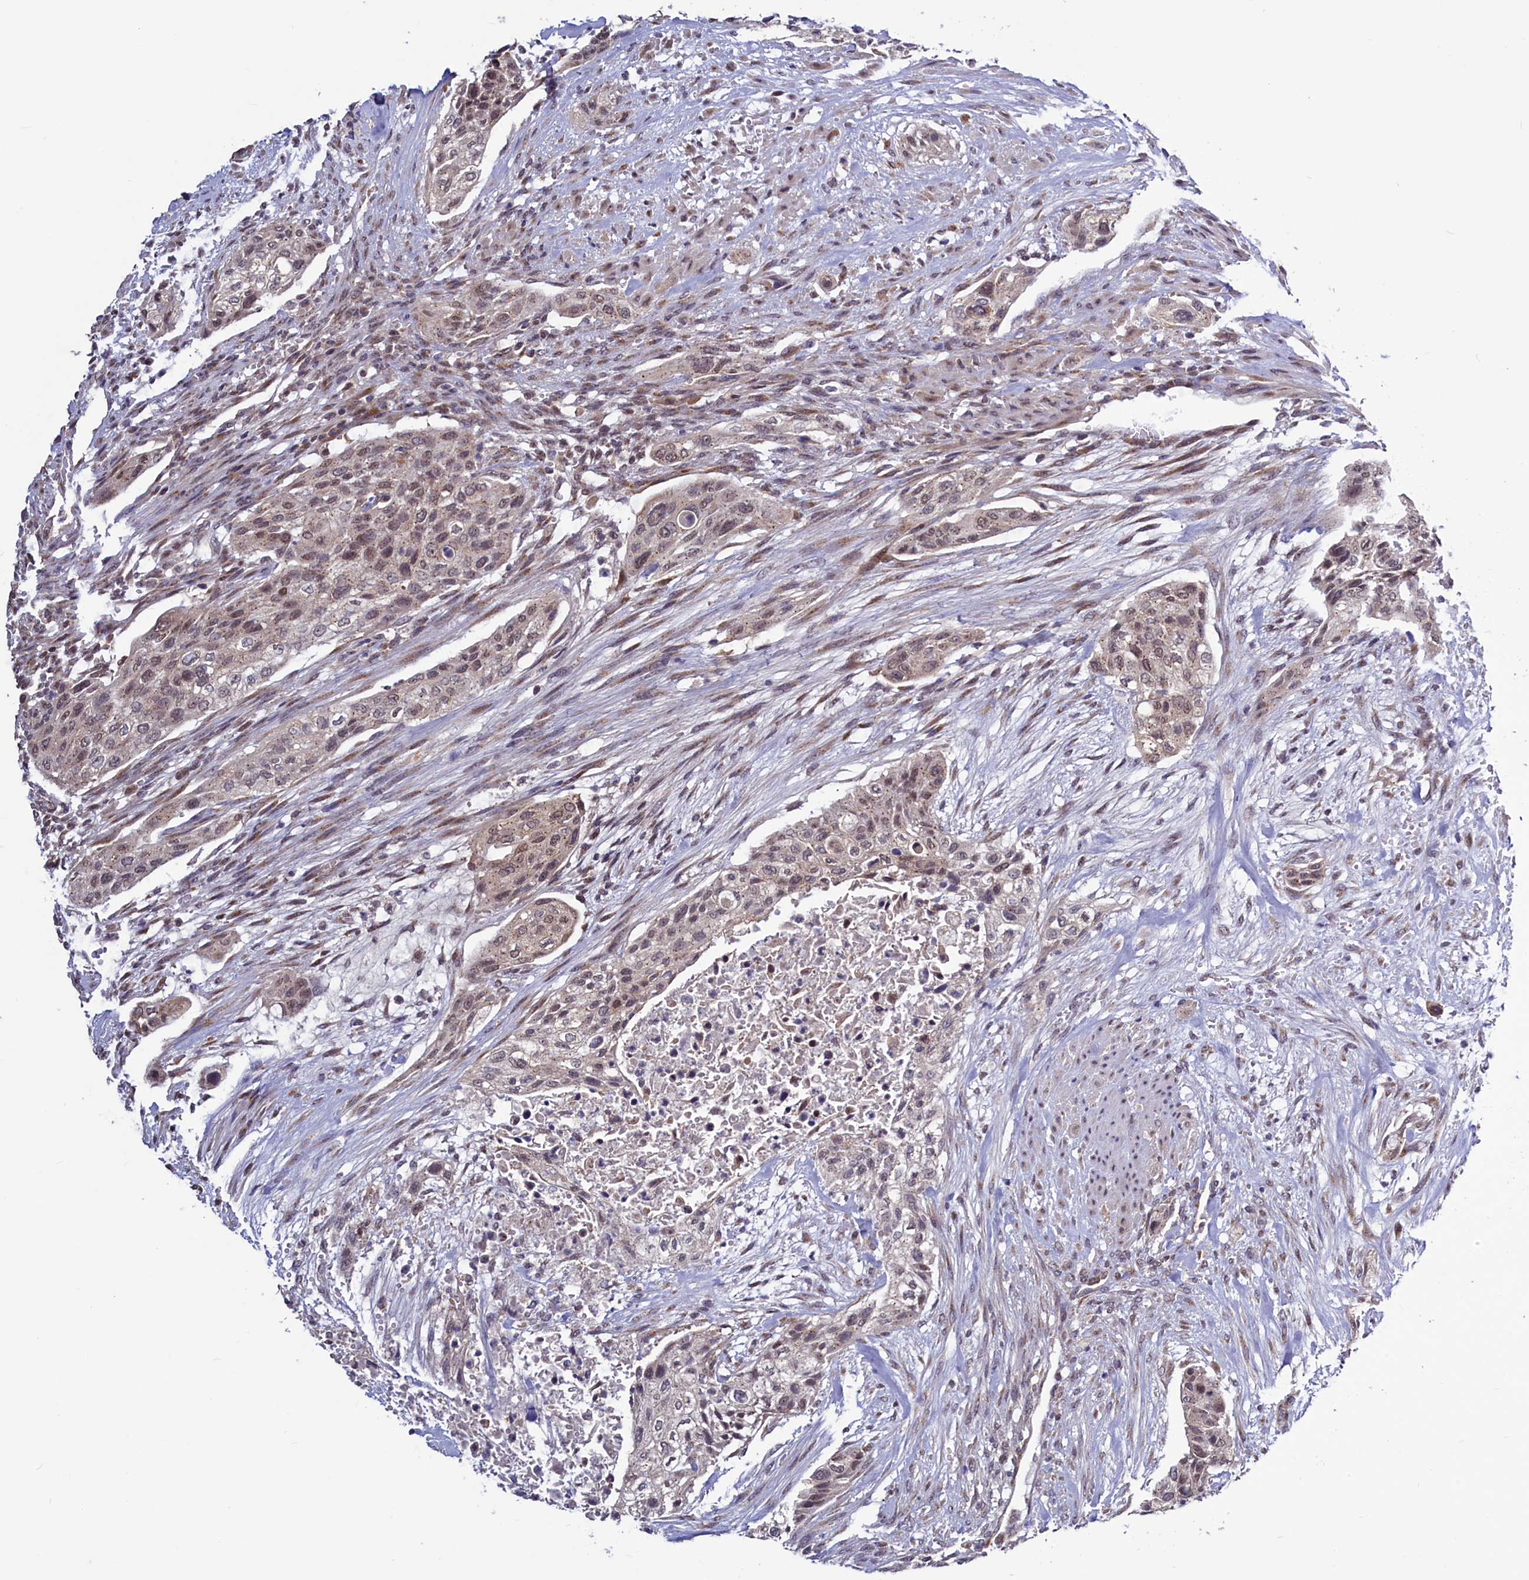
{"staining": {"intensity": "weak", "quantity": "25%-75%", "location": "nuclear"}, "tissue": "urothelial cancer", "cell_type": "Tumor cells", "image_type": "cancer", "snomed": [{"axis": "morphology", "description": "Urothelial carcinoma, High grade"}, {"axis": "topography", "description": "Urinary bladder"}], "caption": "Tumor cells display low levels of weak nuclear positivity in approximately 25%-75% of cells in urothelial cancer.", "gene": "SEC24C", "patient": {"sex": "male", "age": 35}}